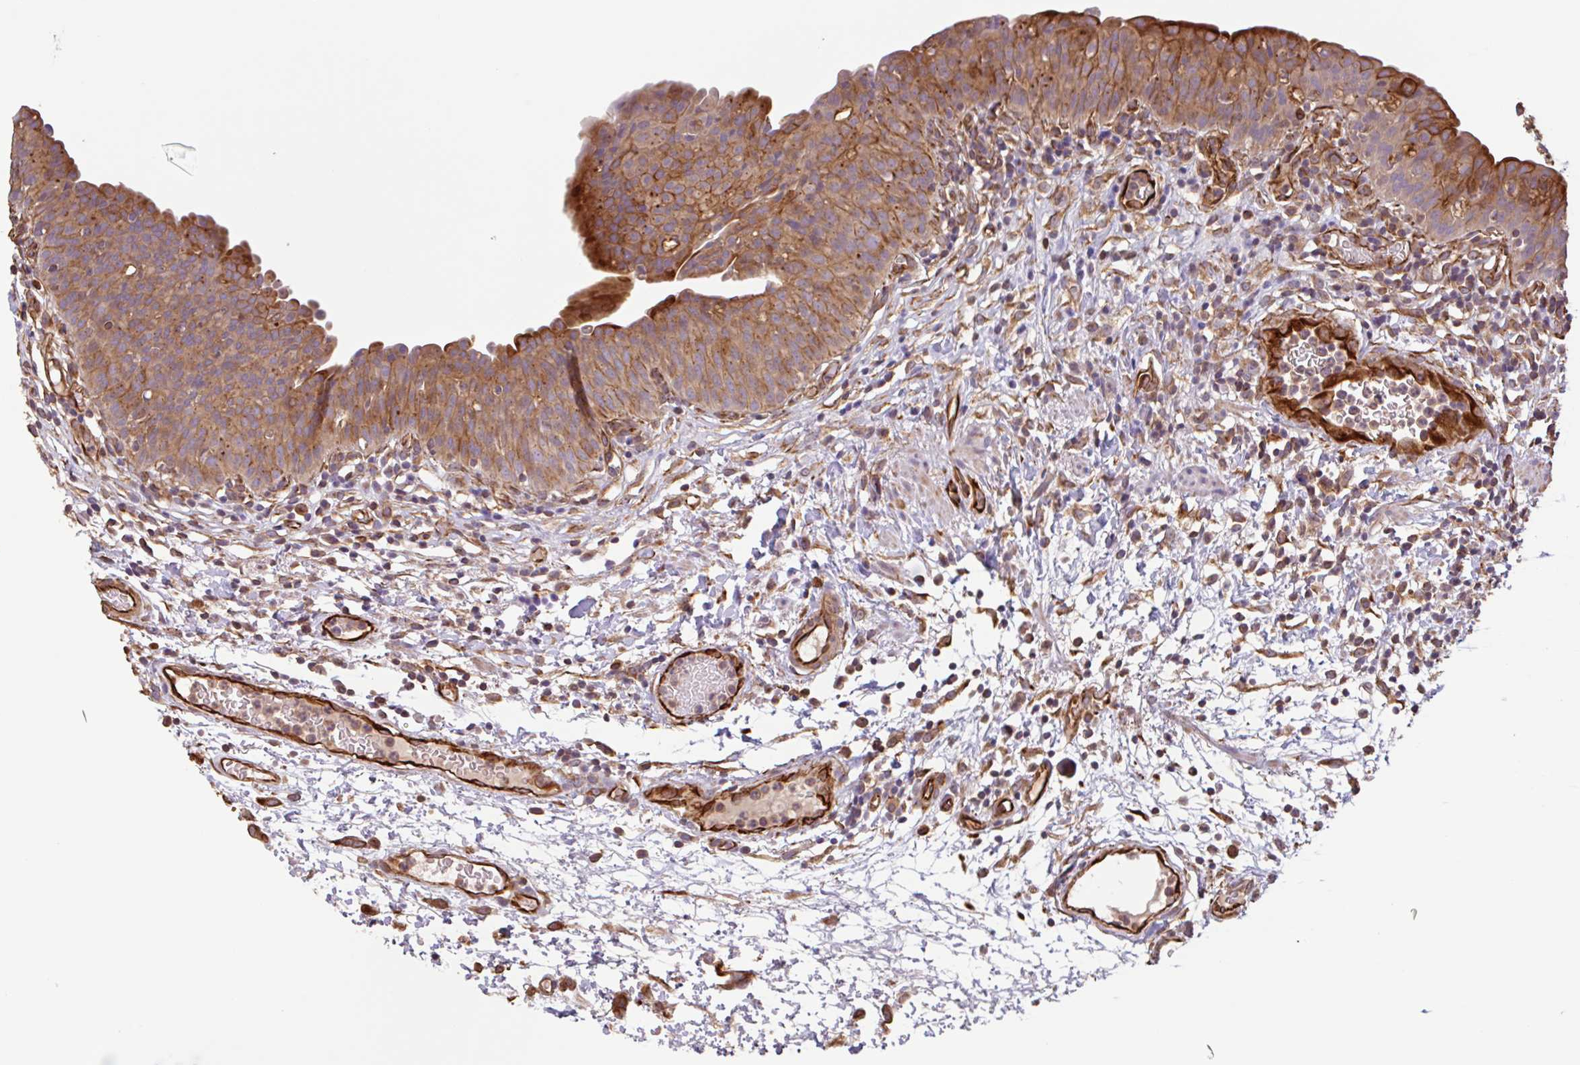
{"staining": {"intensity": "moderate", "quantity": ">75%", "location": "cytoplasmic/membranous"}, "tissue": "urinary bladder", "cell_type": "Urothelial cells", "image_type": "normal", "snomed": [{"axis": "morphology", "description": "Normal tissue, NOS"}, {"axis": "morphology", "description": "Inflammation, NOS"}, {"axis": "topography", "description": "Urinary bladder"}], "caption": "The histopathology image reveals staining of normal urinary bladder, revealing moderate cytoplasmic/membranous protein expression (brown color) within urothelial cells. Using DAB (3,3'-diaminobenzidine) (brown) and hematoxylin (blue) stains, captured at high magnification using brightfield microscopy.", "gene": "ZNF790", "patient": {"sex": "male", "age": 57}}